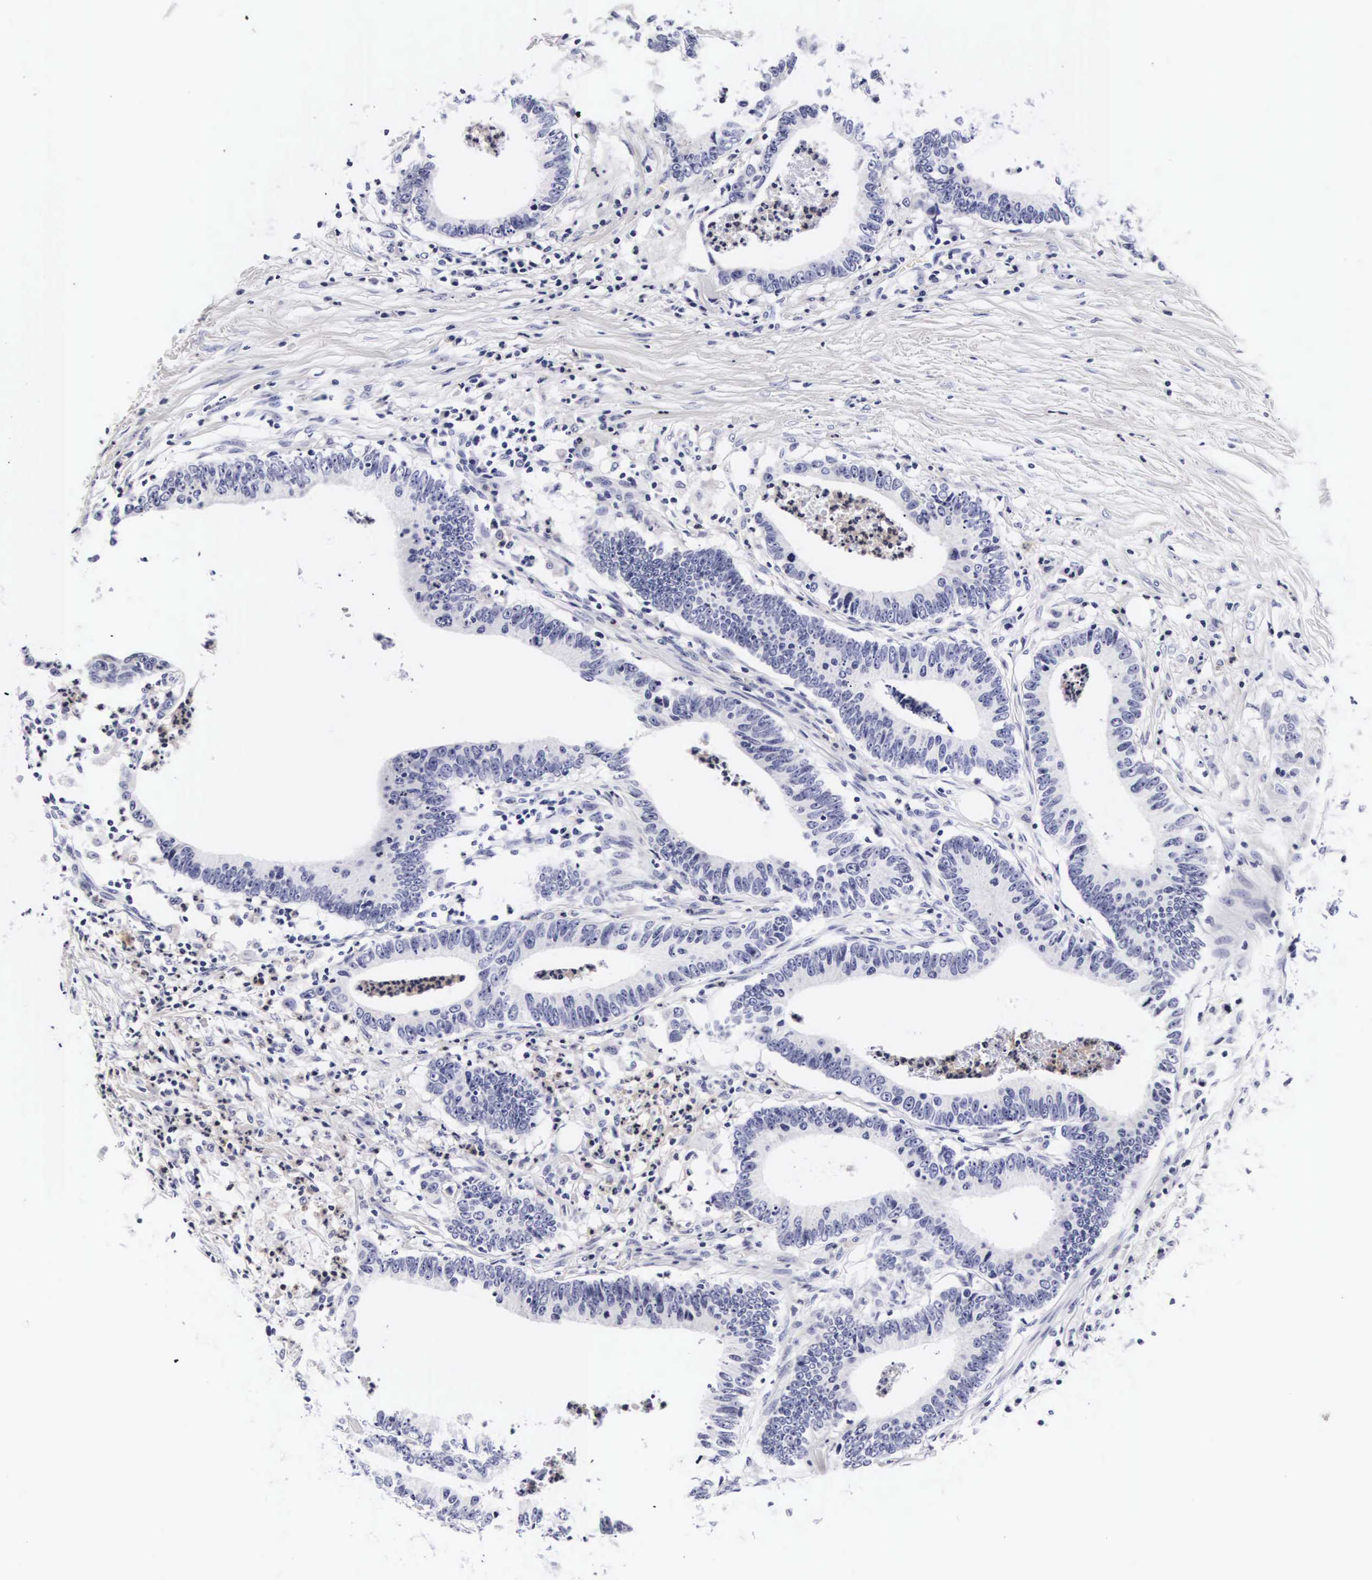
{"staining": {"intensity": "negative", "quantity": "none", "location": "none"}, "tissue": "colorectal cancer", "cell_type": "Tumor cells", "image_type": "cancer", "snomed": [{"axis": "morphology", "description": "Adenocarcinoma, NOS"}, {"axis": "topography", "description": "Colon"}], "caption": "Adenocarcinoma (colorectal) stained for a protein using IHC shows no staining tumor cells.", "gene": "RNASE6", "patient": {"sex": "male", "age": 55}}